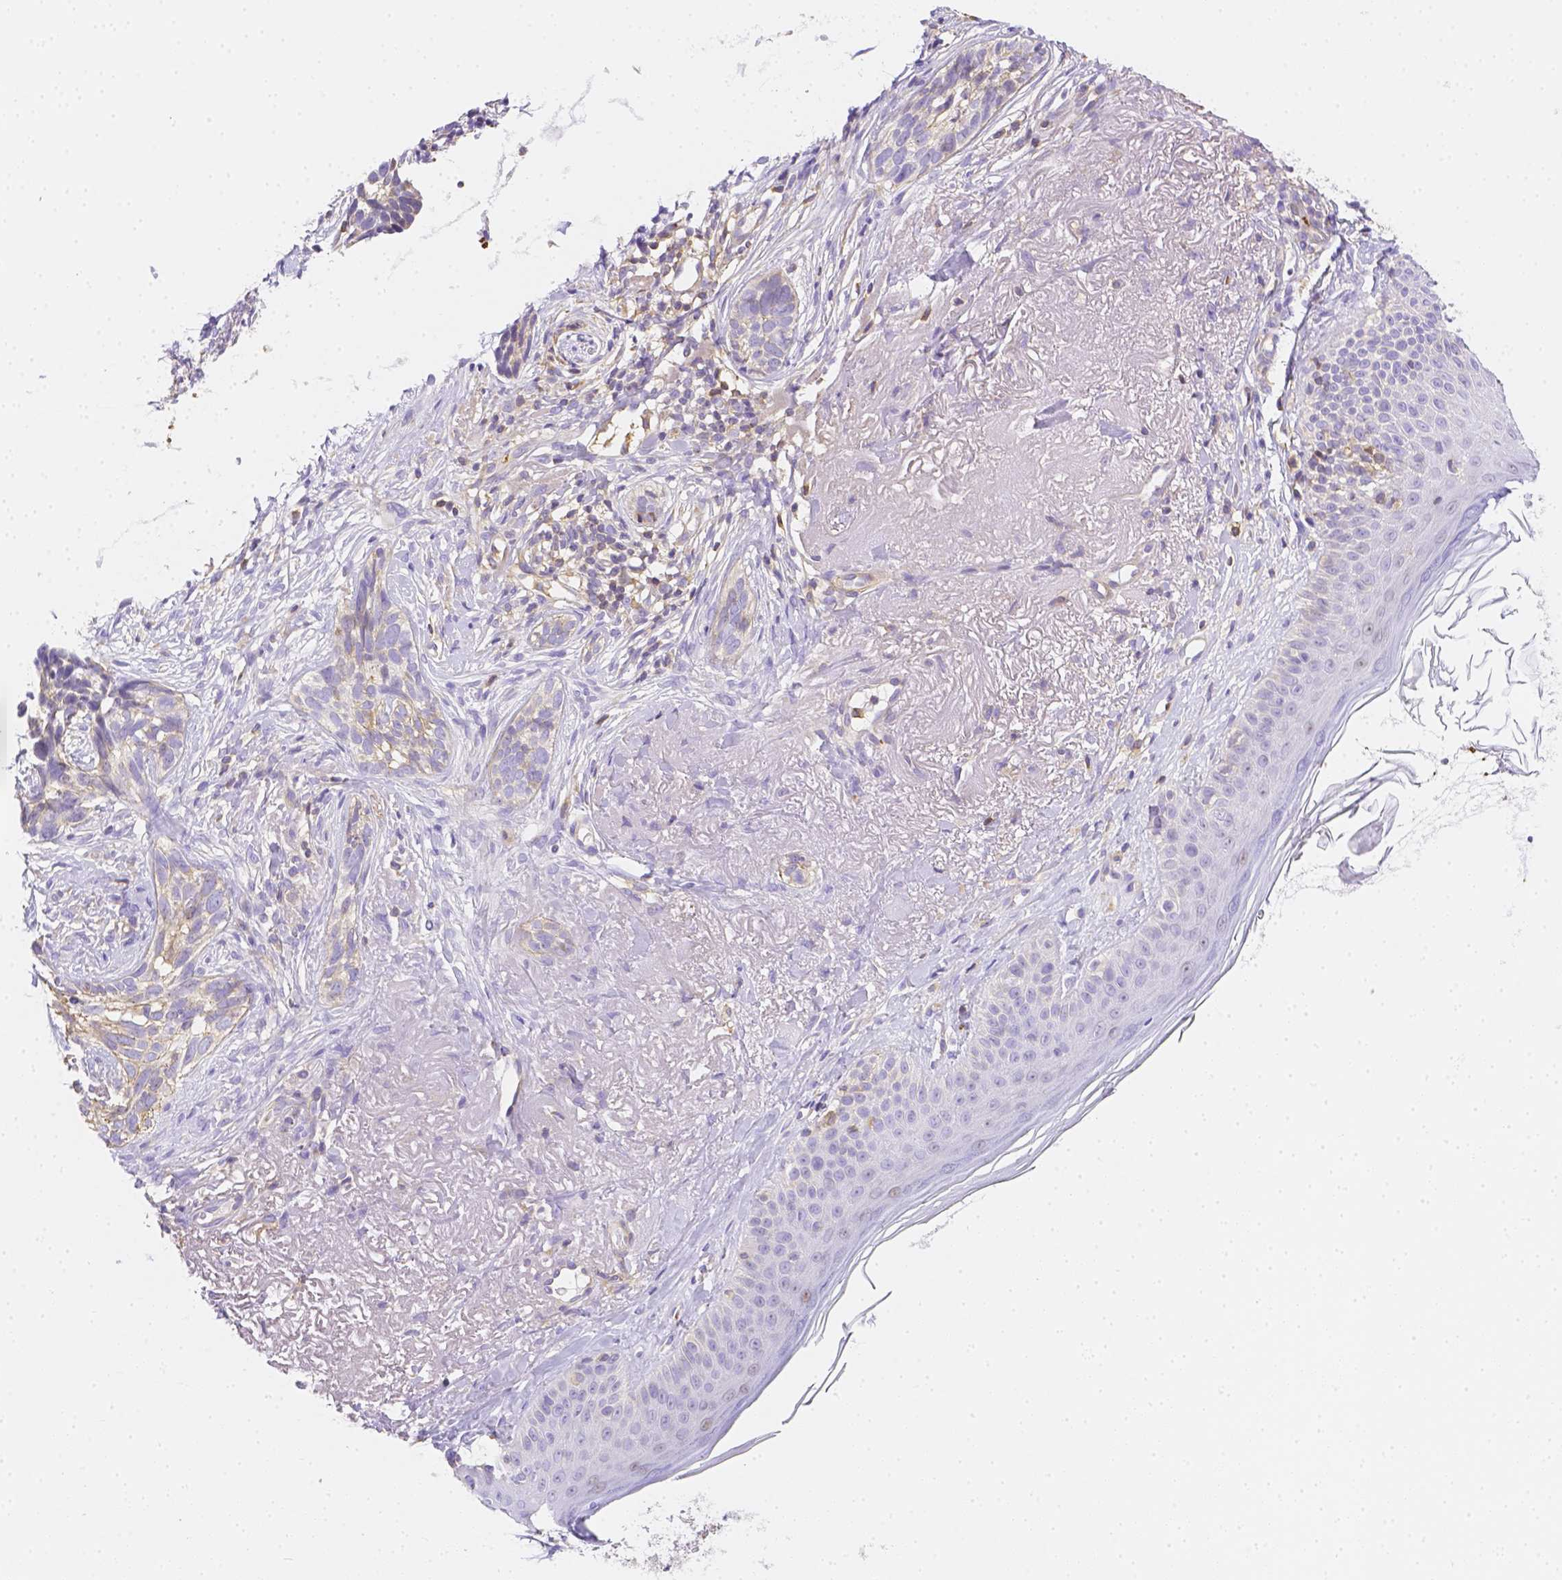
{"staining": {"intensity": "weak", "quantity": "25%-75%", "location": "cytoplasmic/membranous"}, "tissue": "skin cancer", "cell_type": "Tumor cells", "image_type": "cancer", "snomed": [{"axis": "morphology", "description": "Basal cell carcinoma"}, {"axis": "morphology", "description": "BCC, high aggressive"}, {"axis": "topography", "description": "Skin"}], "caption": "Basal cell carcinoma (skin) stained with a protein marker displays weak staining in tumor cells.", "gene": "ASAH2", "patient": {"sex": "female", "age": 86}}